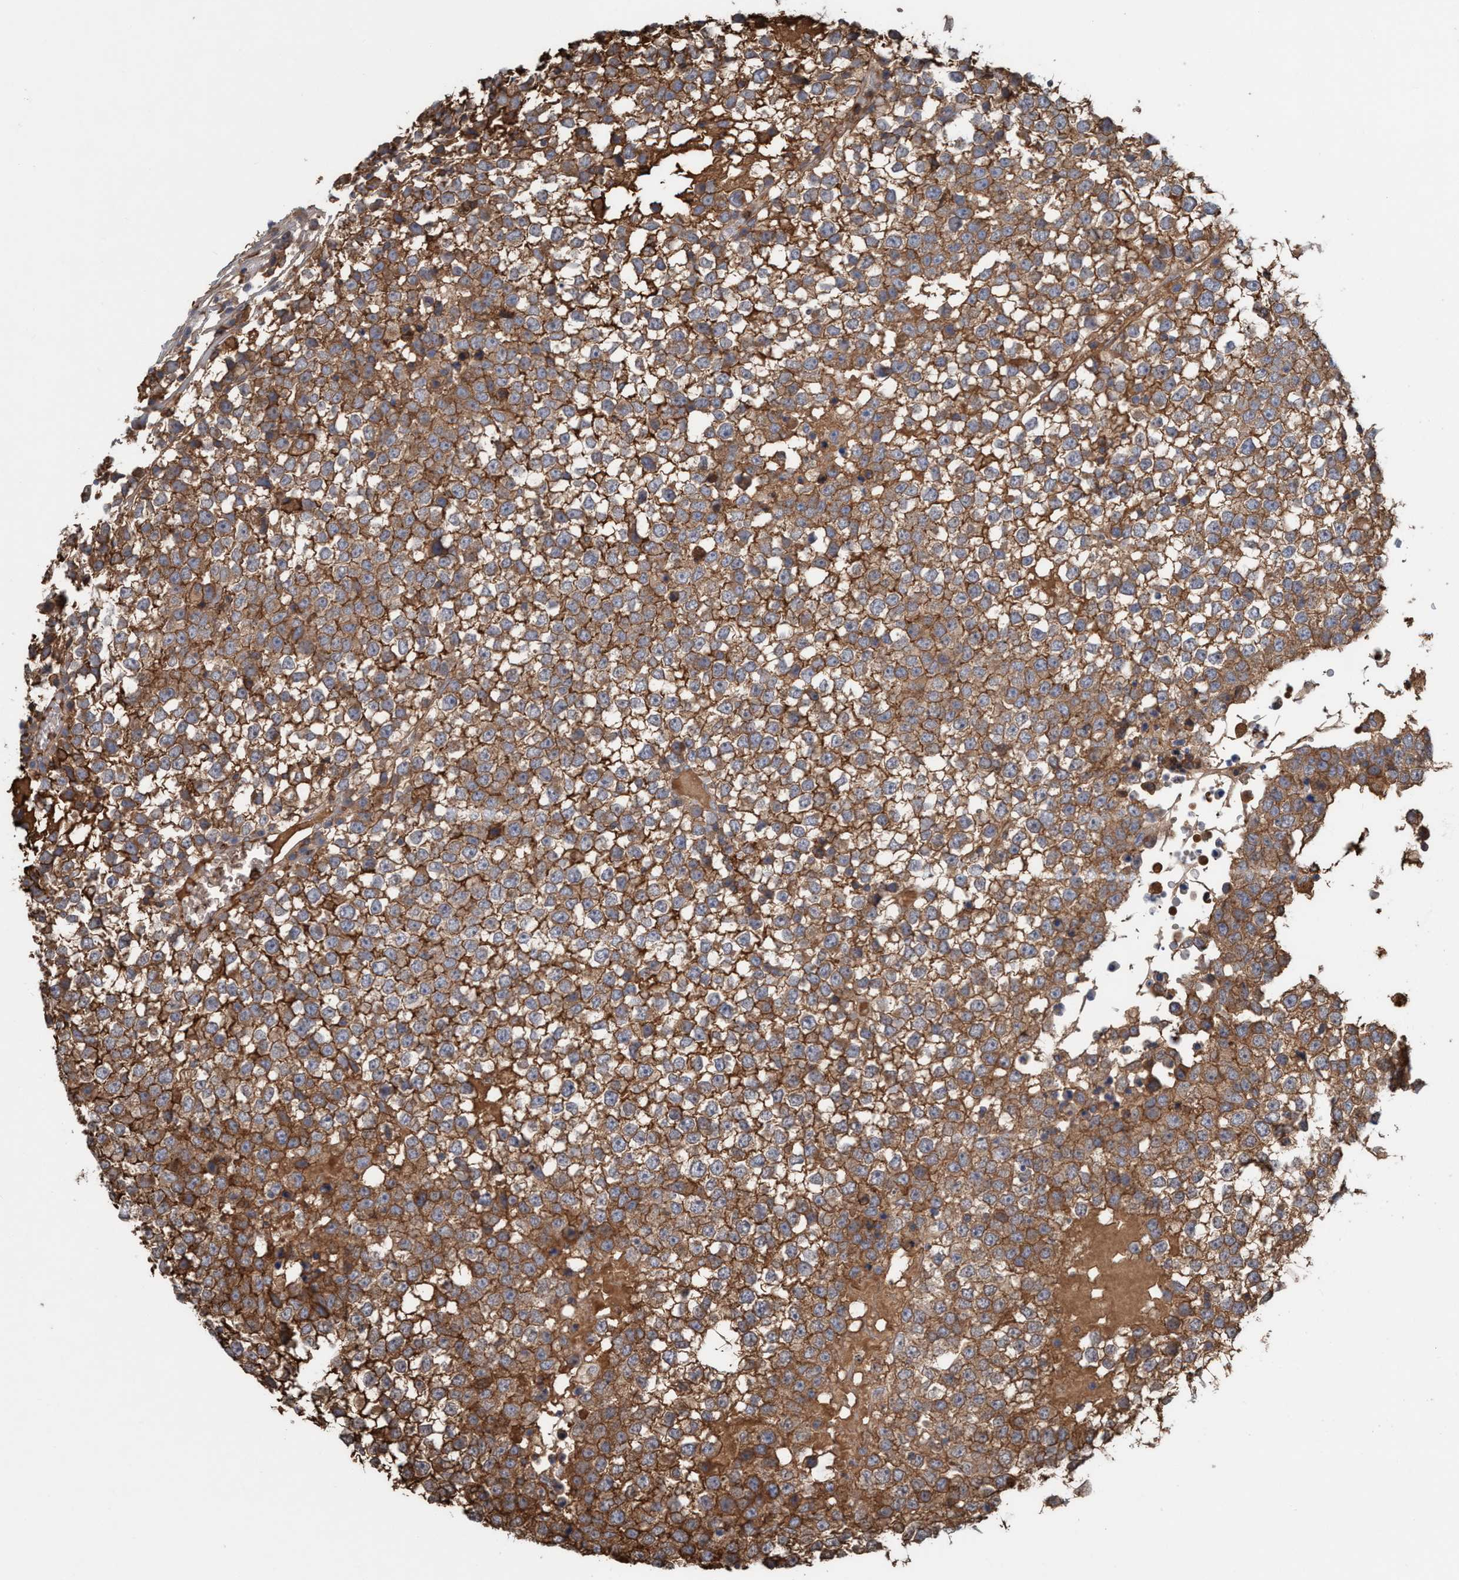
{"staining": {"intensity": "strong", "quantity": ">75%", "location": "cytoplasmic/membranous"}, "tissue": "testis cancer", "cell_type": "Tumor cells", "image_type": "cancer", "snomed": [{"axis": "morphology", "description": "Seminoma, NOS"}, {"axis": "topography", "description": "Testis"}], "caption": "Tumor cells display high levels of strong cytoplasmic/membranous staining in approximately >75% of cells in testis cancer. (DAB (3,3'-diaminobenzidine) = brown stain, brightfield microscopy at high magnification).", "gene": "SPECC1", "patient": {"sex": "male", "age": 65}}